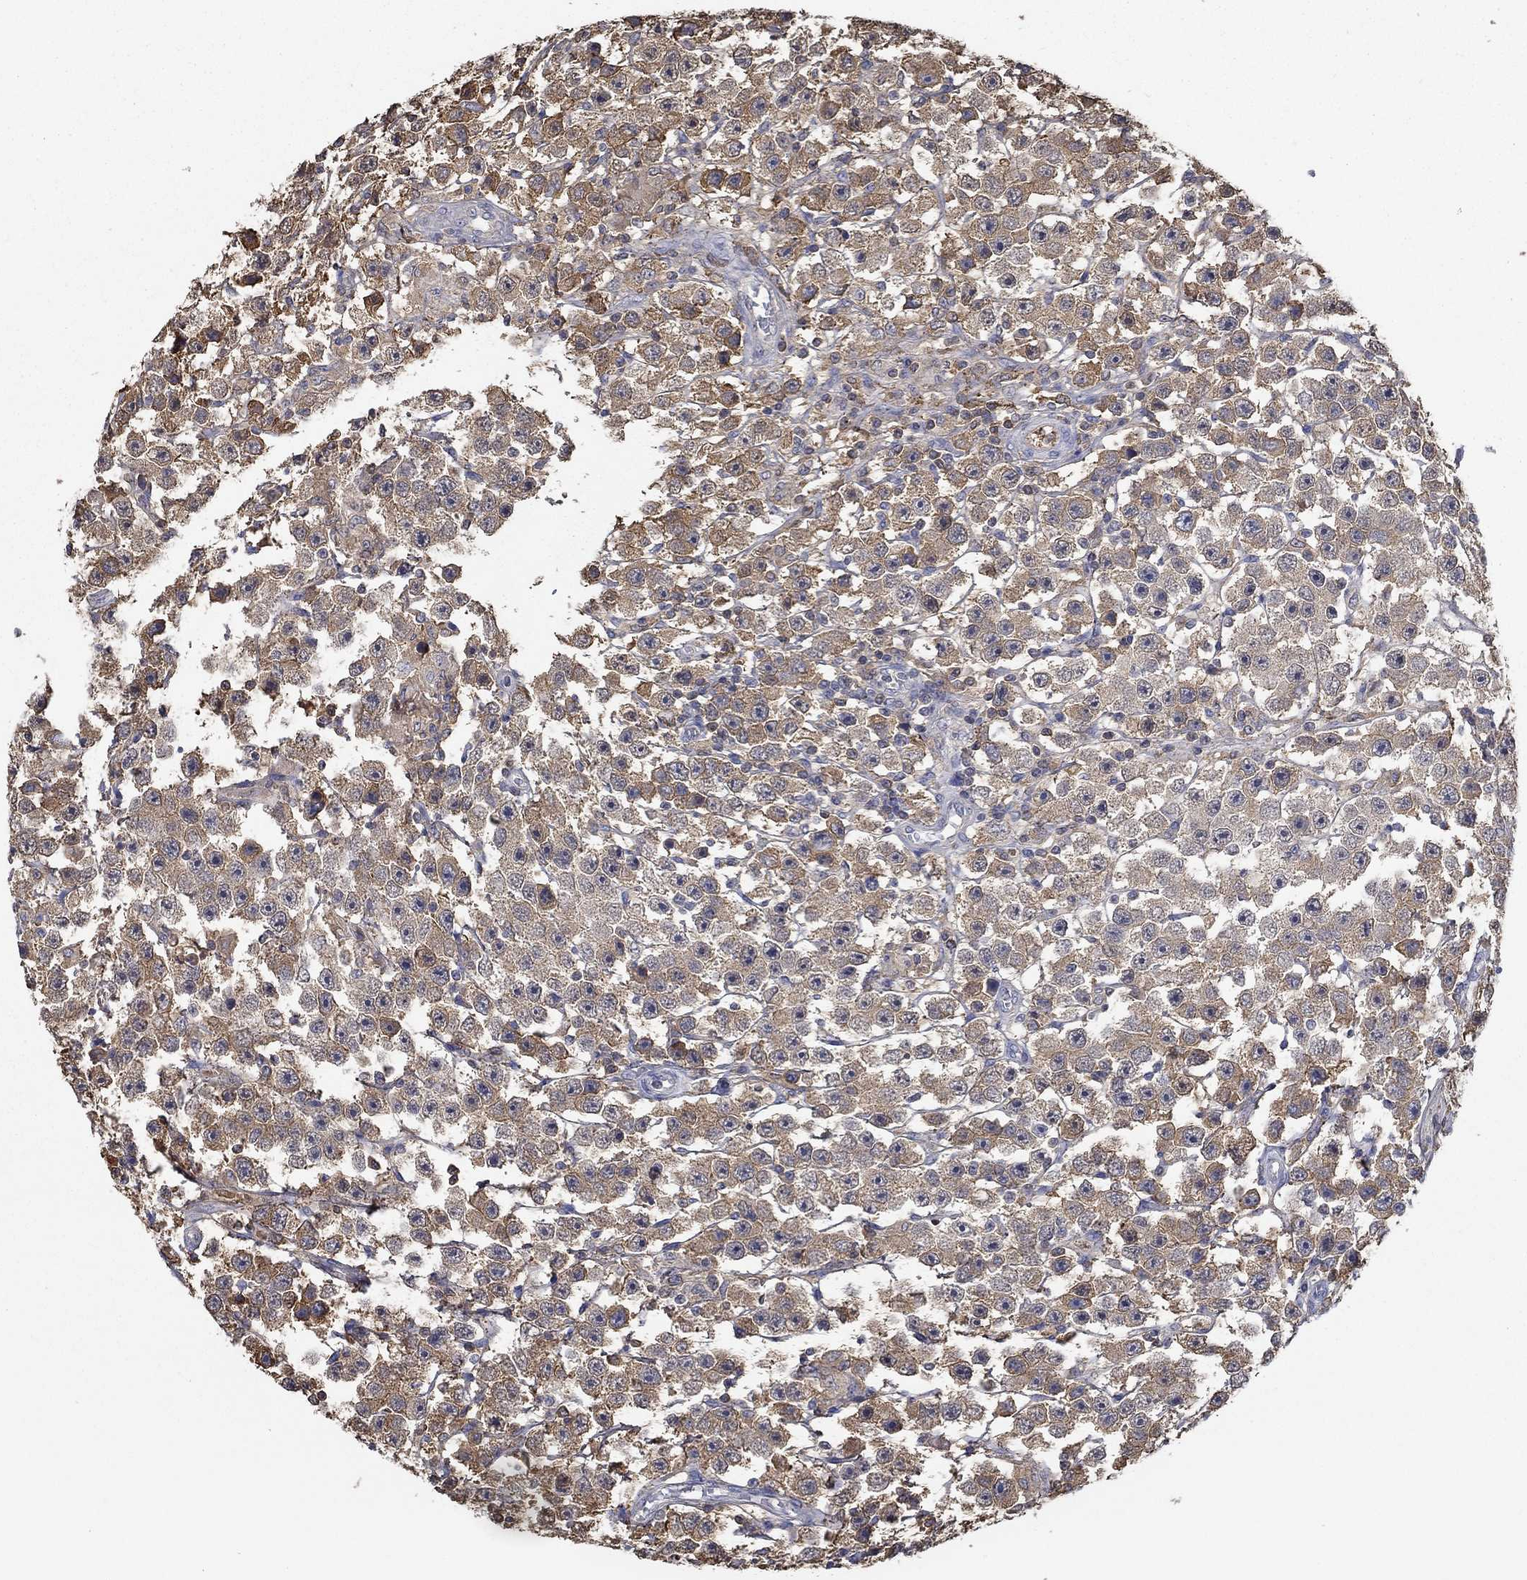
{"staining": {"intensity": "moderate", "quantity": ">75%", "location": "cytoplasmic/membranous"}, "tissue": "testis cancer", "cell_type": "Tumor cells", "image_type": "cancer", "snomed": [{"axis": "morphology", "description": "Seminoma, NOS"}, {"axis": "topography", "description": "Testis"}], "caption": "Testis cancer stained with IHC shows moderate cytoplasmic/membranous positivity in about >75% of tumor cells.", "gene": "IL10", "patient": {"sex": "male", "age": 45}}